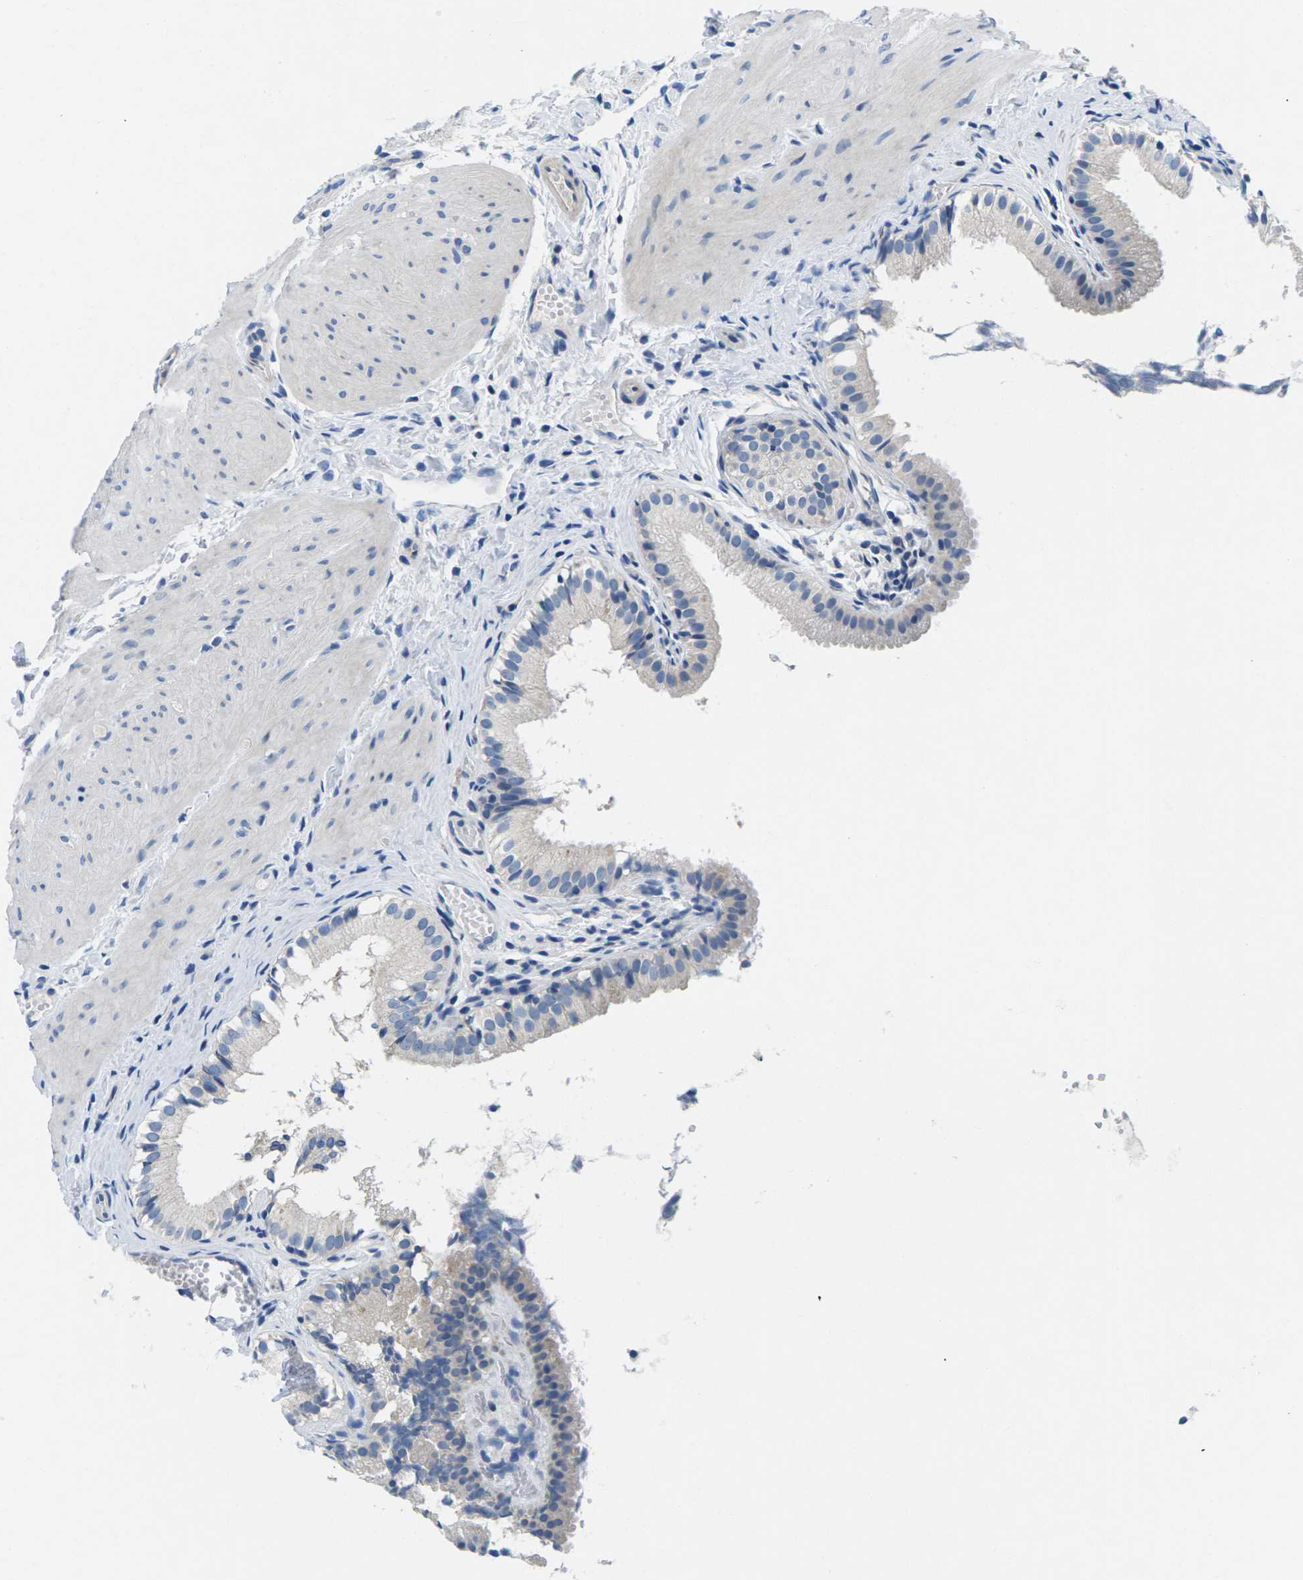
{"staining": {"intensity": "moderate", "quantity": "<25%", "location": "cytoplasmic/membranous"}, "tissue": "gallbladder", "cell_type": "Glandular cells", "image_type": "normal", "snomed": [{"axis": "morphology", "description": "Normal tissue, NOS"}, {"axis": "topography", "description": "Gallbladder"}], "caption": "Unremarkable gallbladder was stained to show a protein in brown. There is low levels of moderate cytoplasmic/membranous staining in approximately <25% of glandular cells. The staining was performed using DAB (3,3'-diaminobenzidine) to visualize the protein expression in brown, while the nuclei were stained in blue with hematoxylin (Magnification: 20x).", "gene": "TSPAN2", "patient": {"sex": "female", "age": 26}}